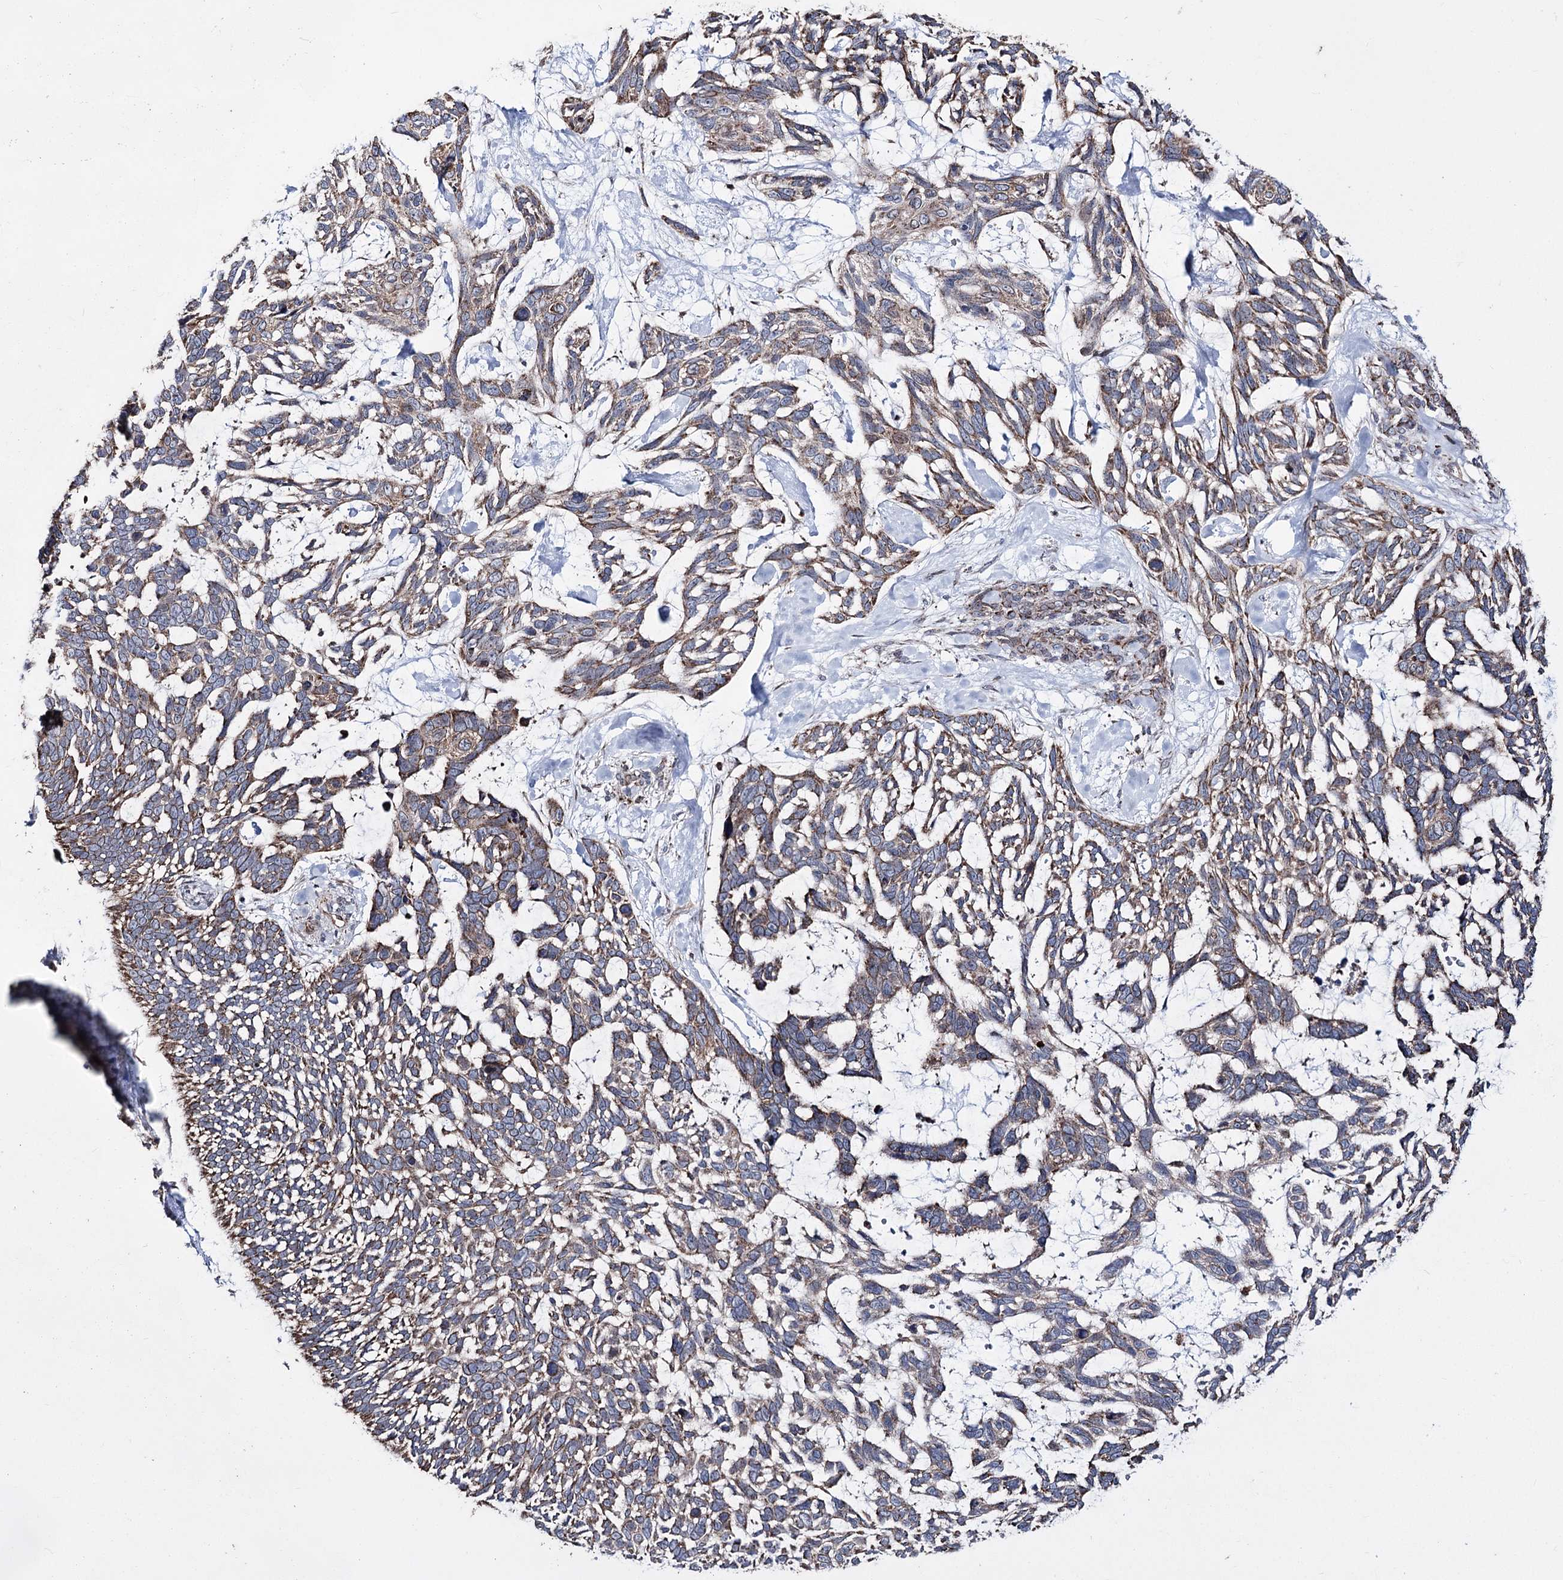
{"staining": {"intensity": "moderate", "quantity": "25%-75%", "location": "cytoplasmic/membranous"}, "tissue": "skin cancer", "cell_type": "Tumor cells", "image_type": "cancer", "snomed": [{"axis": "morphology", "description": "Basal cell carcinoma"}, {"axis": "topography", "description": "Skin"}], "caption": "DAB immunohistochemical staining of basal cell carcinoma (skin) demonstrates moderate cytoplasmic/membranous protein expression in about 25%-75% of tumor cells. (DAB = brown stain, brightfield microscopy at high magnification).", "gene": "CREB3L4", "patient": {"sex": "male", "age": 88}}